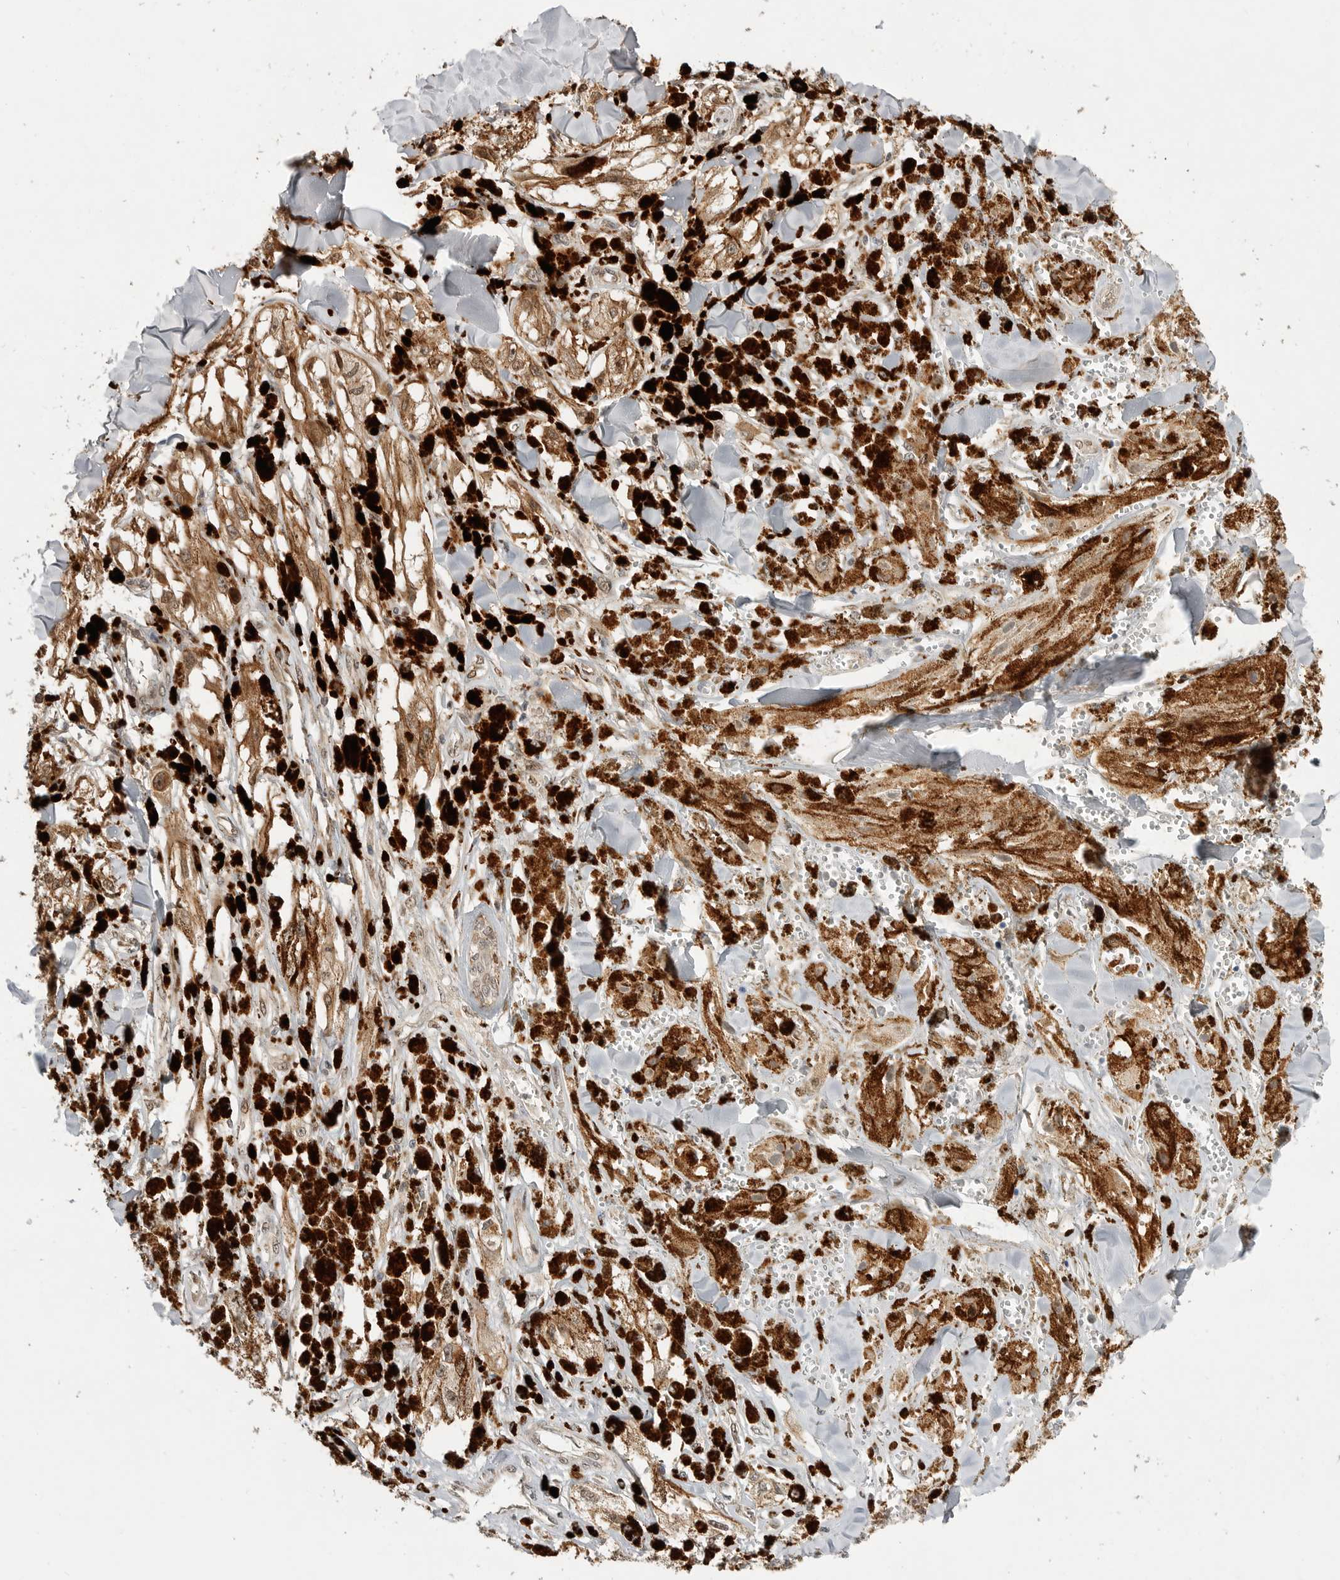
{"staining": {"intensity": "moderate", "quantity": ">75%", "location": "cytoplasmic/membranous,nuclear"}, "tissue": "melanoma", "cell_type": "Tumor cells", "image_type": "cancer", "snomed": [{"axis": "morphology", "description": "Malignant melanoma, NOS"}, {"axis": "topography", "description": "Skin"}], "caption": "Malignant melanoma stained with a protein marker exhibits moderate staining in tumor cells.", "gene": "CSNK1G3", "patient": {"sex": "male", "age": 88}}